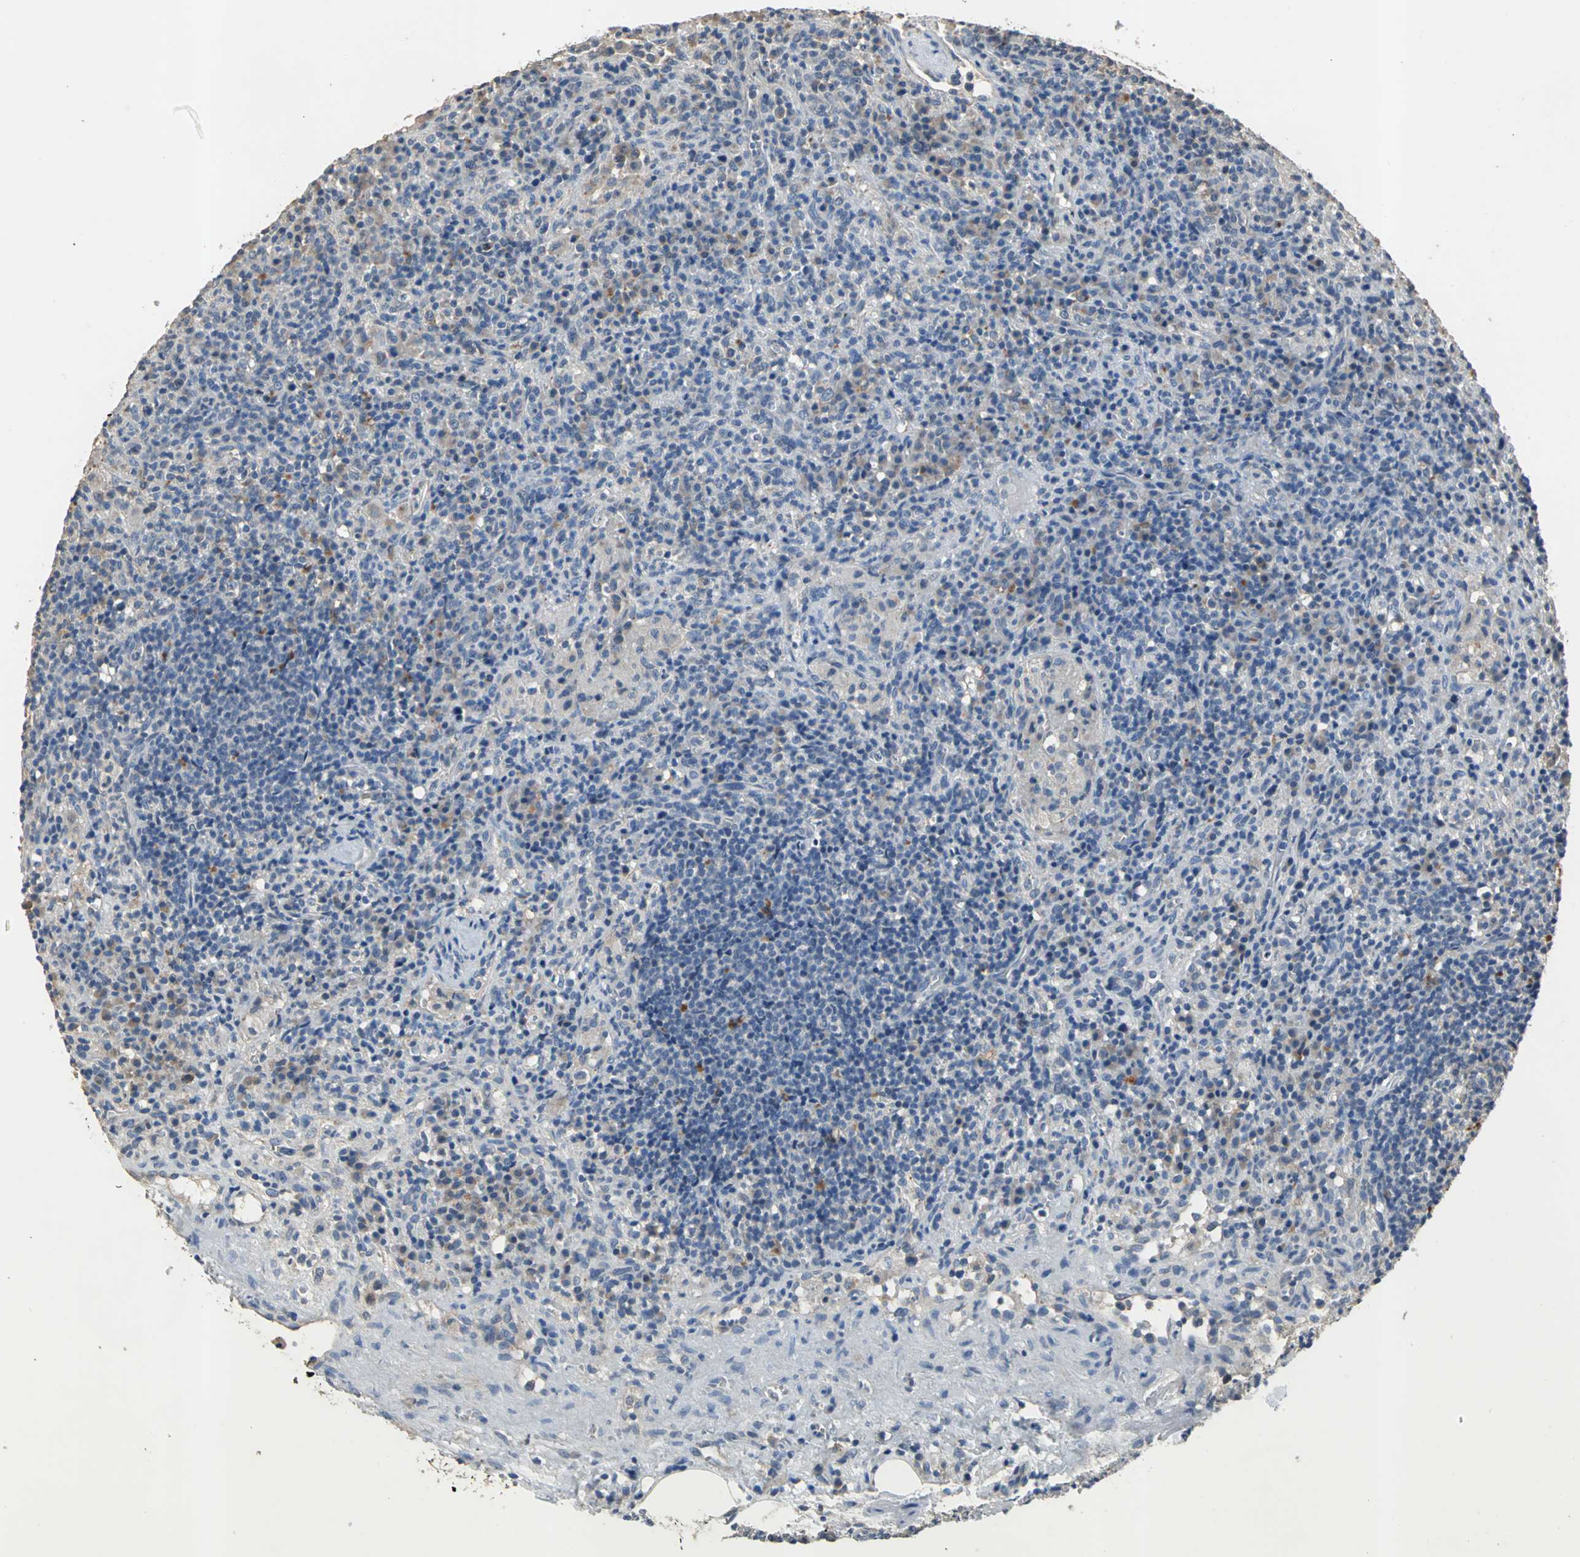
{"staining": {"intensity": "negative", "quantity": "none", "location": "none"}, "tissue": "lymphoma", "cell_type": "Tumor cells", "image_type": "cancer", "snomed": [{"axis": "morphology", "description": "Hodgkin's disease, NOS"}, {"axis": "topography", "description": "Lymph node"}], "caption": "Photomicrograph shows no protein positivity in tumor cells of lymphoma tissue.", "gene": "OCLN", "patient": {"sex": "male", "age": 65}}